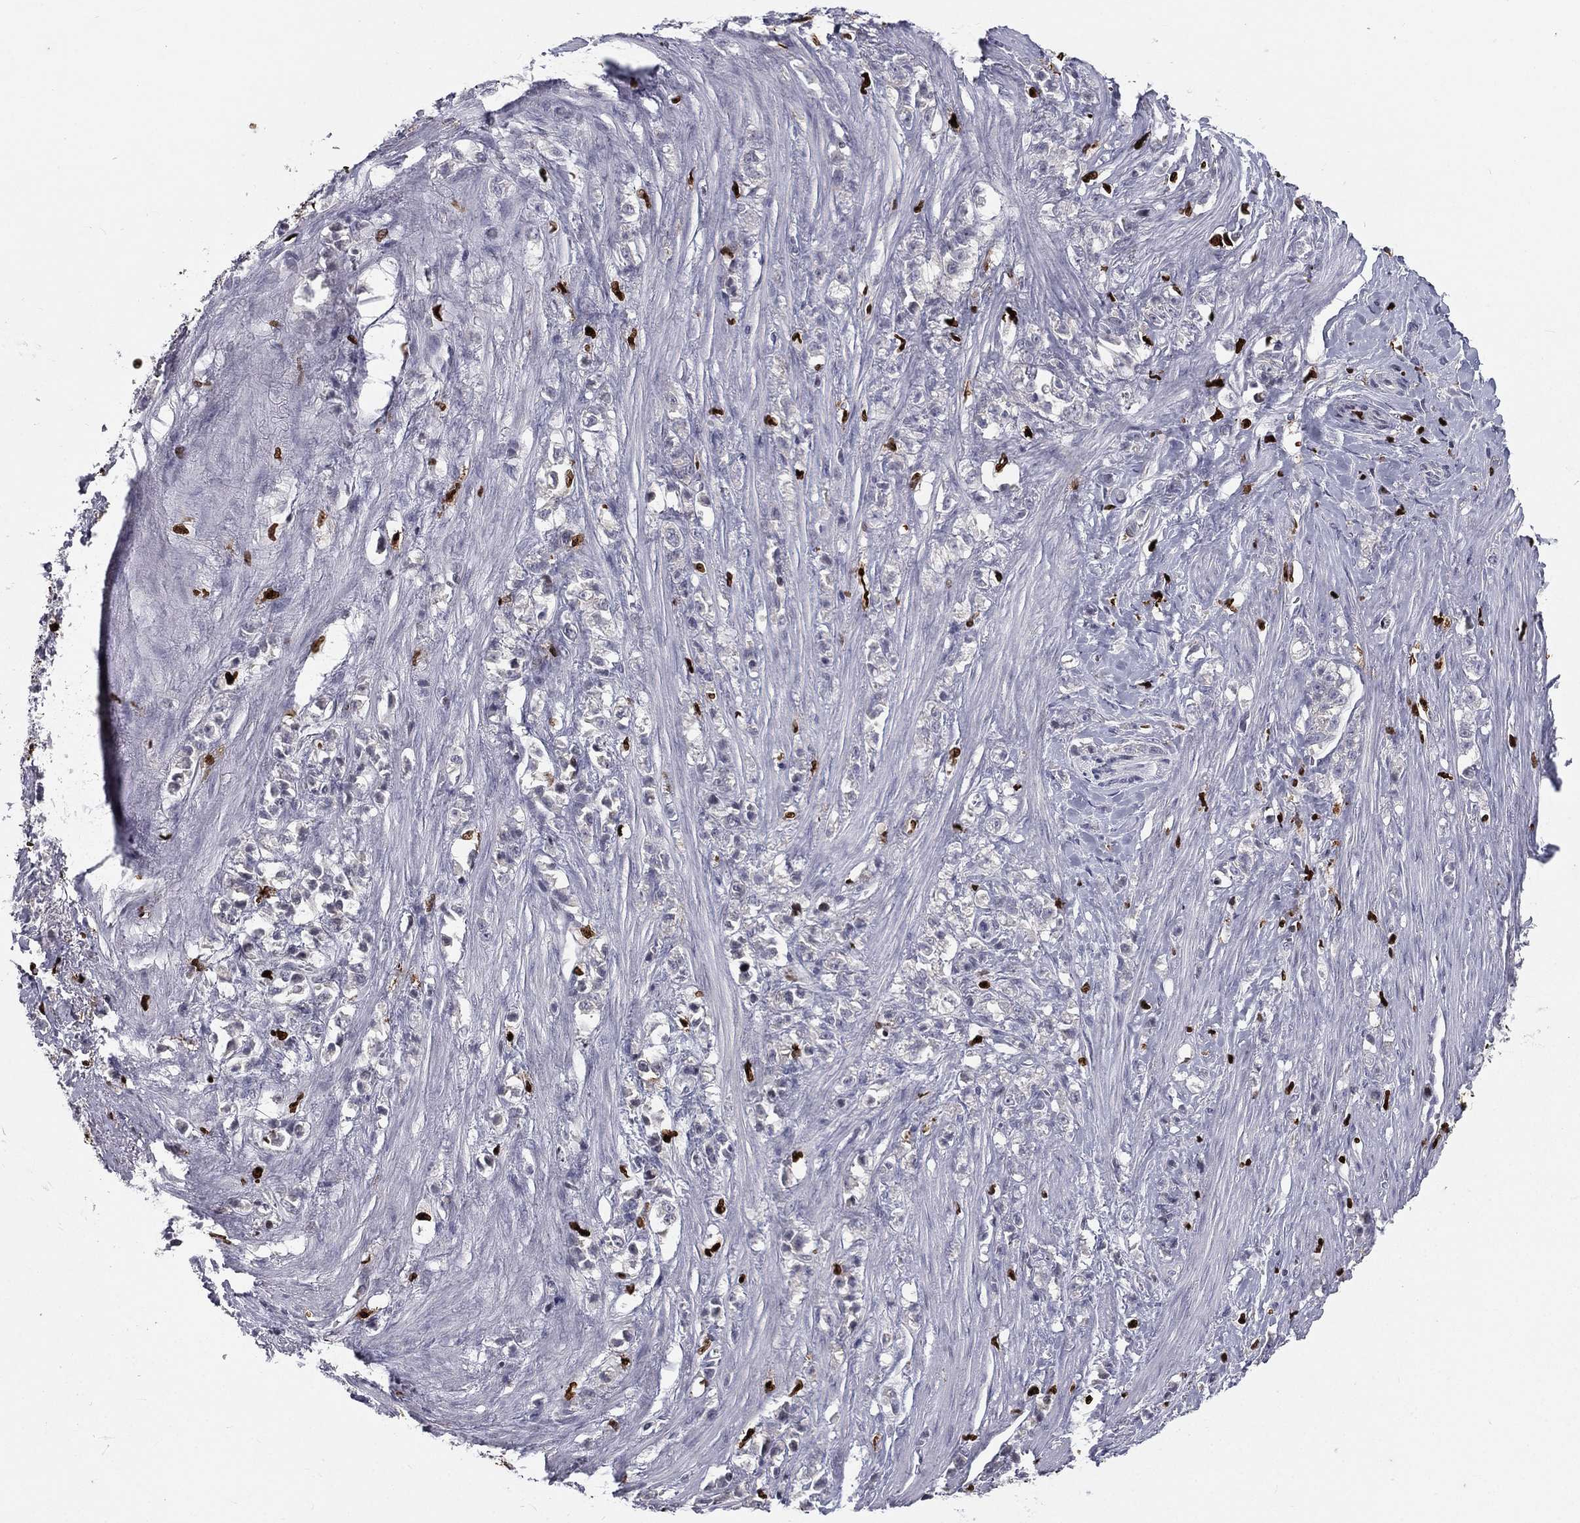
{"staining": {"intensity": "negative", "quantity": "none", "location": "none"}, "tissue": "stomach cancer", "cell_type": "Tumor cells", "image_type": "cancer", "snomed": [{"axis": "morphology", "description": "Adenocarcinoma, NOS"}, {"axis": "topography", "description": "Stomach, lower"}], "caption": "This is a image of IHC staining of adenocarcinoma (stomach), which shows no expression in tumor cells.", "gene": "MNDA", "patient": {"sex": "male", "age": 88}}